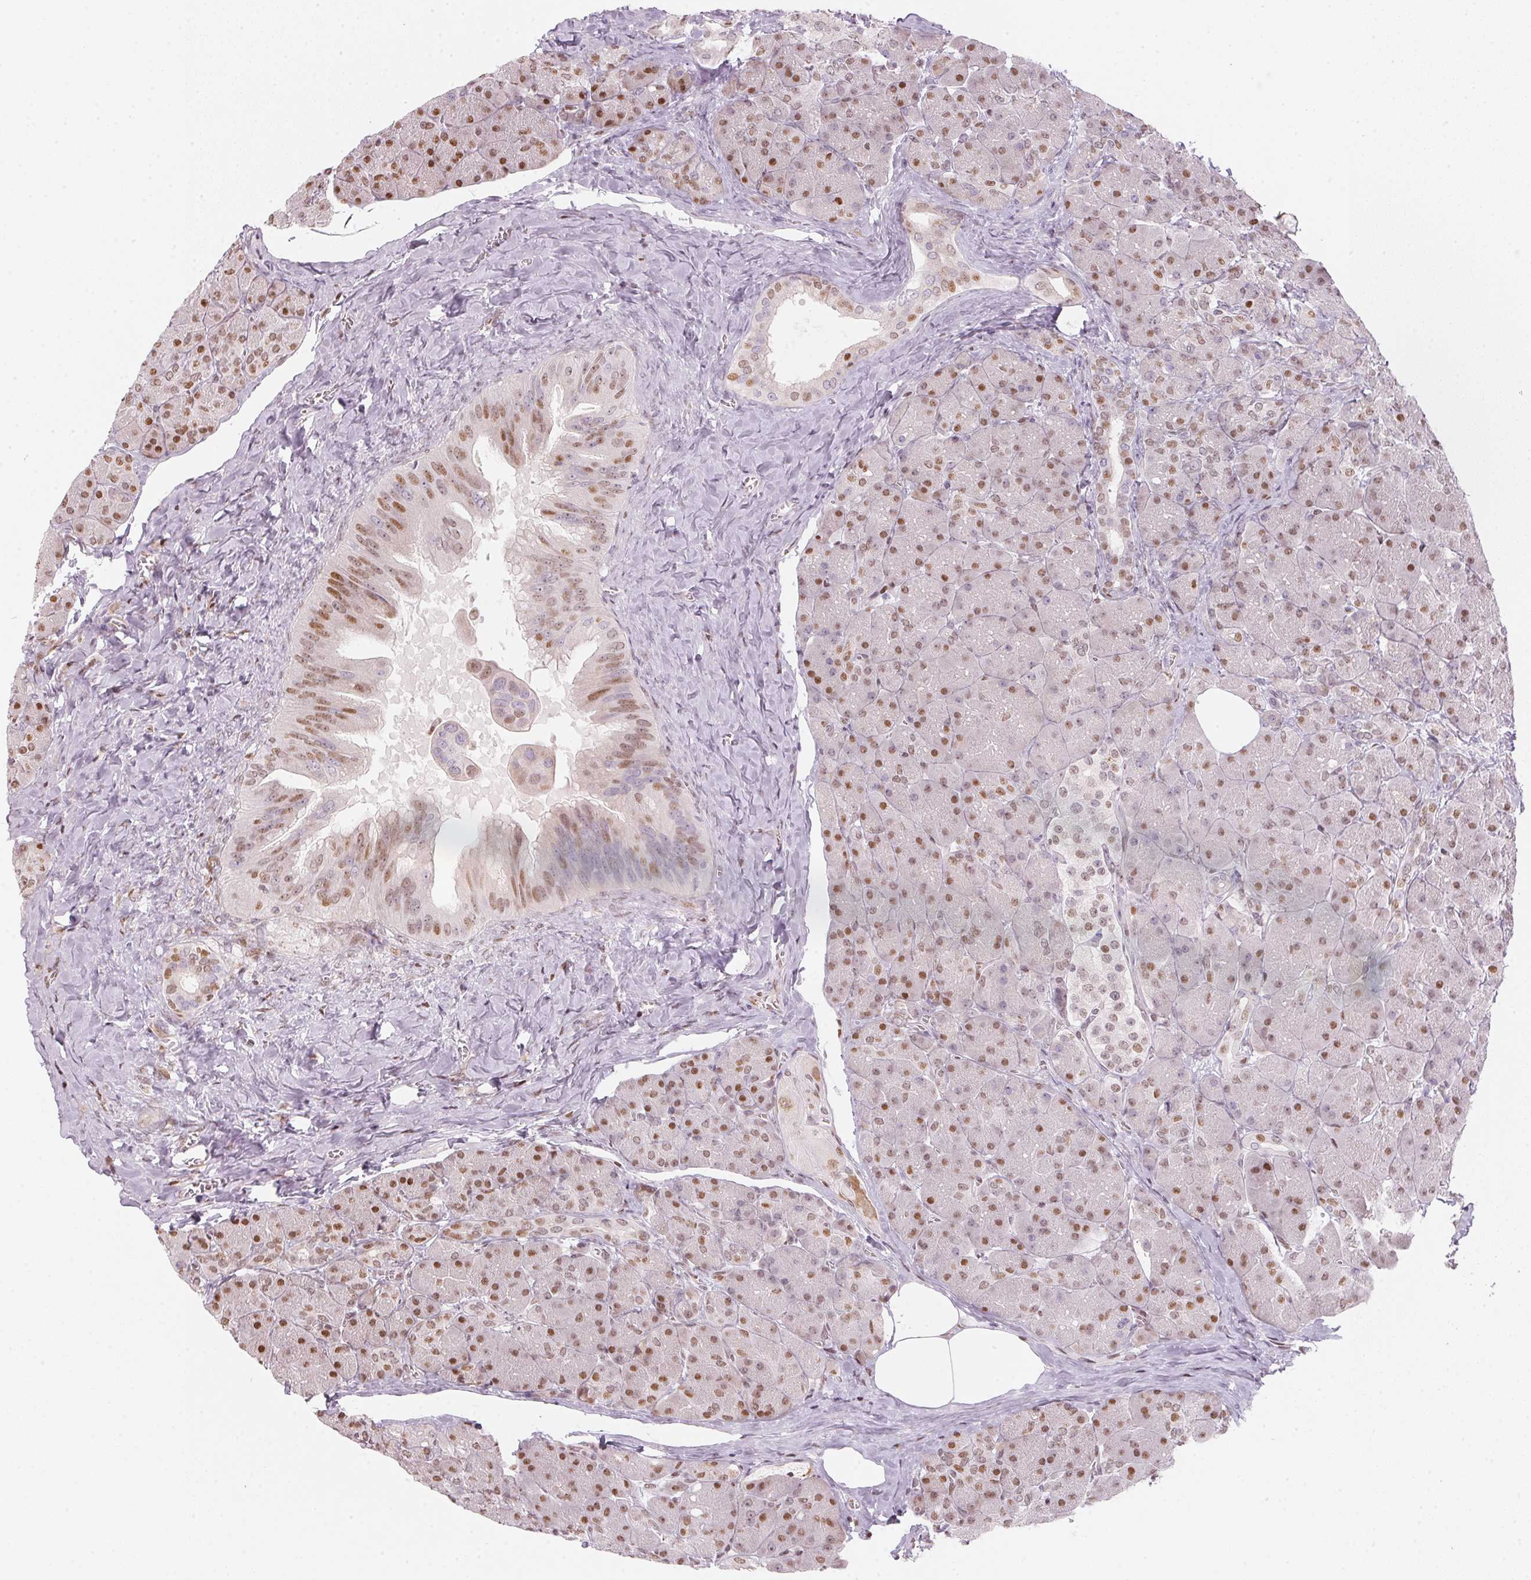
{"staining": {"intensity": "moderate", "quantity": ">75%", "location": "nuclear"}, "tissue": "pancreas", "cell_type": "Exocrine glandular cells", "image_type": "normal", "snomed": [{"axis": "morphology", "description": "Normal tissue, NOS"}, {"axis": "topography", "description": "Pancreas"}], "caption": "Exocrine glandular cells demonstrate medium levels of moderate nuclear expression in approximately >75% of cells in normal human pancreas. Nuclei are stained in blue.", "gene": "KAT6A", "patient": {"sex": "male", "age": 55}}